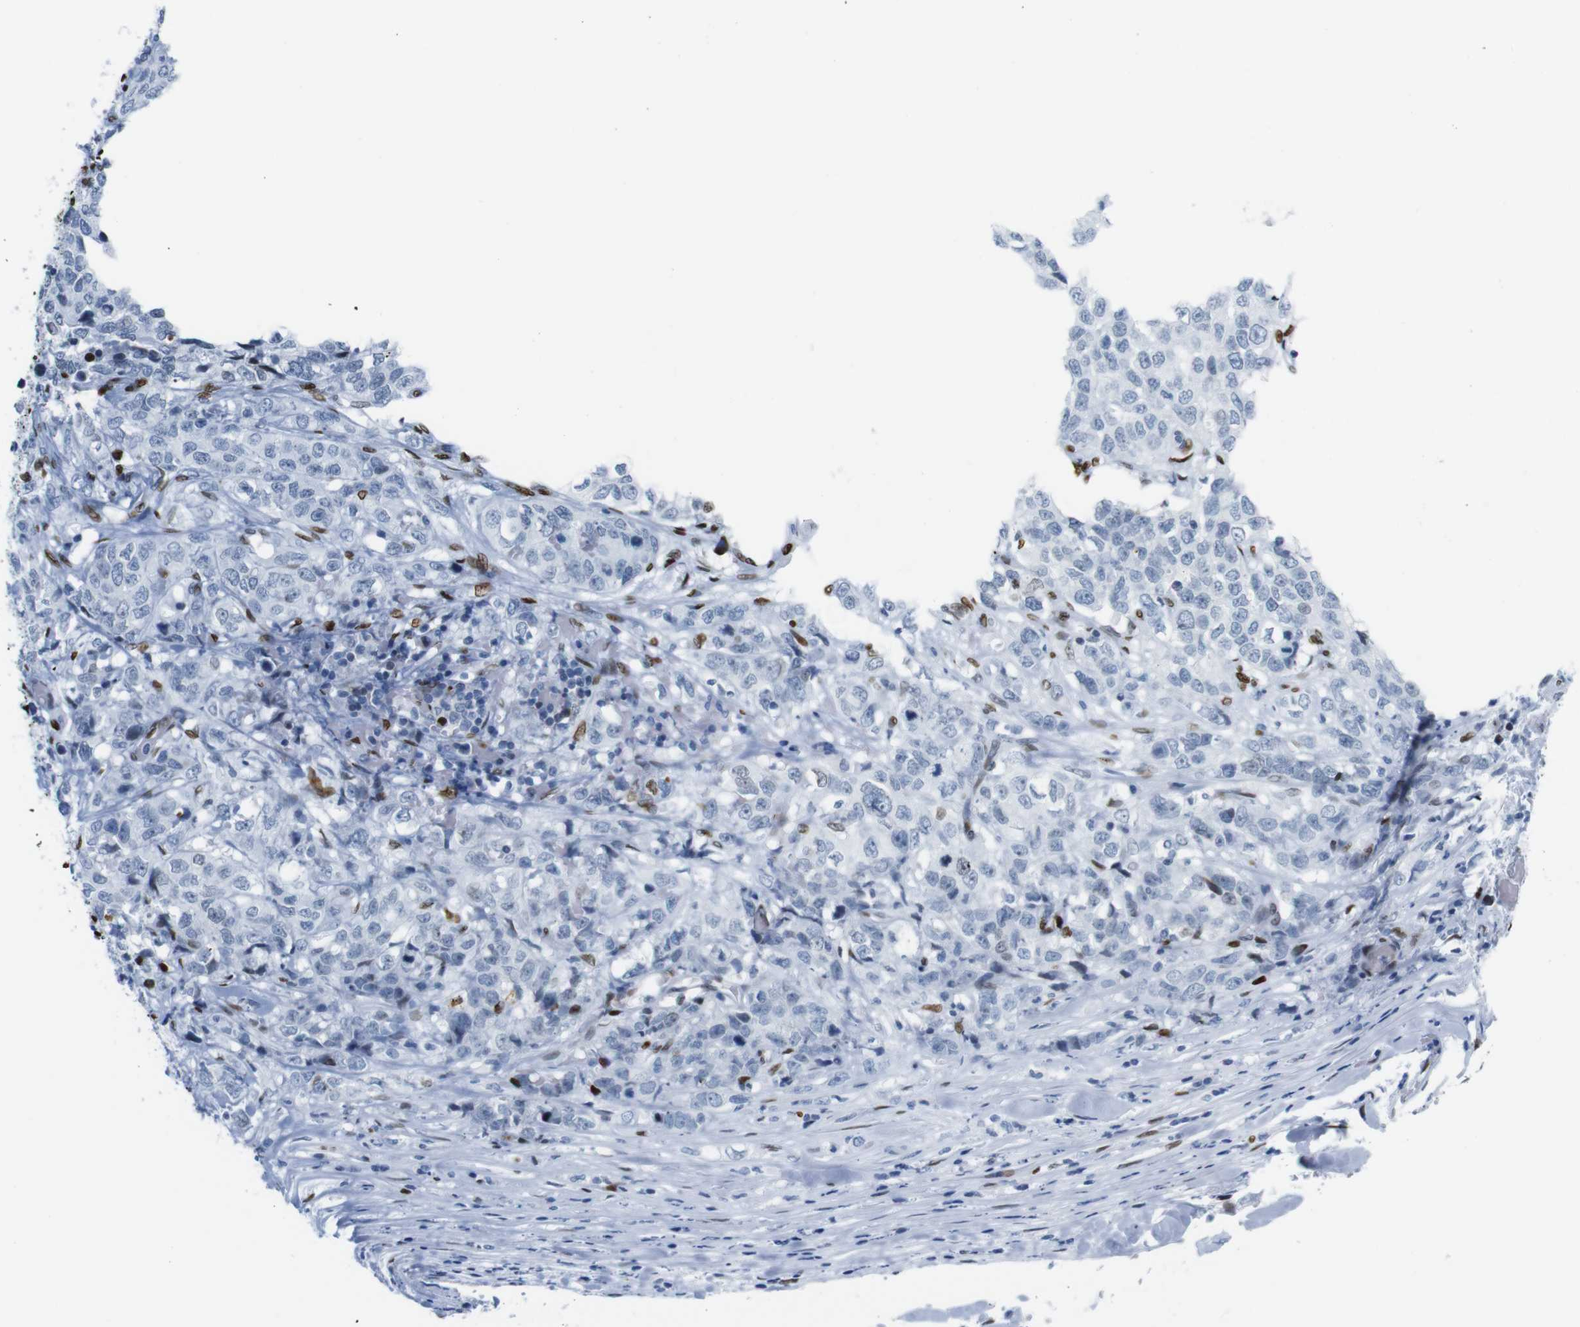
{"staining": {"intensity": "moderate", "quantity": "<25%", "location": "nuclear"}, "tissue": "stomach cancer", "cell_type": "Tumor cells", "image_type": "cancer", "snomed": [{"axis": "morphology", "description": "Adenocarcinoma, NOS"}, {"axis": "topography", "description": "Stomach"}], "caption": "Immunohistochemistry (IHC) micrograph of neoplastic tissue: stomach adenocarcinoma stained using immunohistochemistry exhibits low levels of moderate protein expression localized specifically in the nuclear of tumor cells, appearing as a nuclear brown color.", "gene": "NPIPB15", "patient": {"sex": "male", "age": 48}}